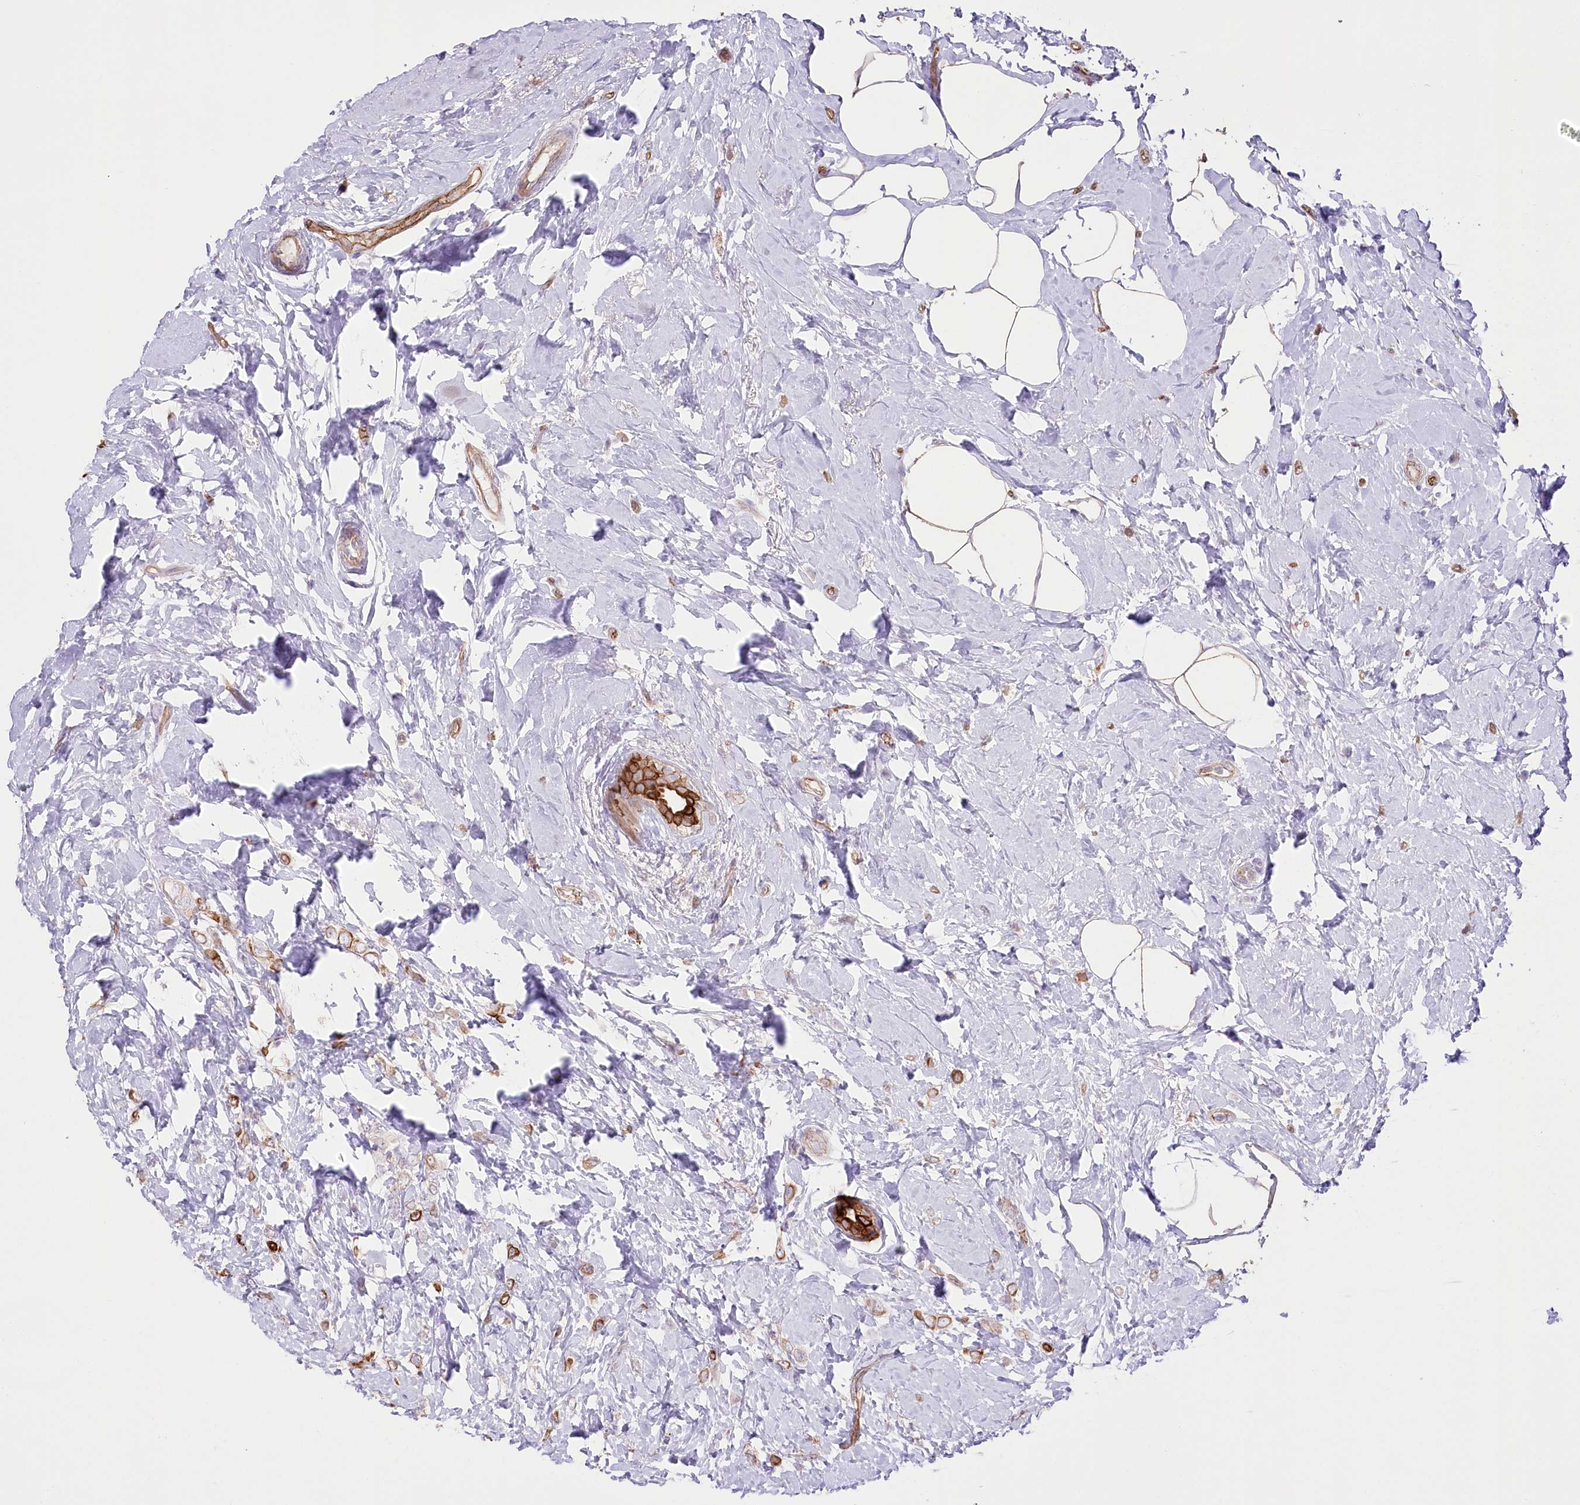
{"staining": {"intensity": "strong", "quantity": ">75%", "location": "cytoplasmic/membranous"}, "tissue": "breast cancer", "cell_type": "Tumor cells", "image_type": "cancer", "snomed": [{"axis": "morphology", "description": "Lobular carcinoma"}, {"axis": "topography", "description": "Breast"}], "caption": "A brown stain shows strong cytoplasmic/membranous positivity of a protein in human breast cancer tumor cells. (Brightfield microscopy of DAB IHC at high magnification).", "gene": "SLC39A10", "patient": {"sex": "female", "age": 47}}